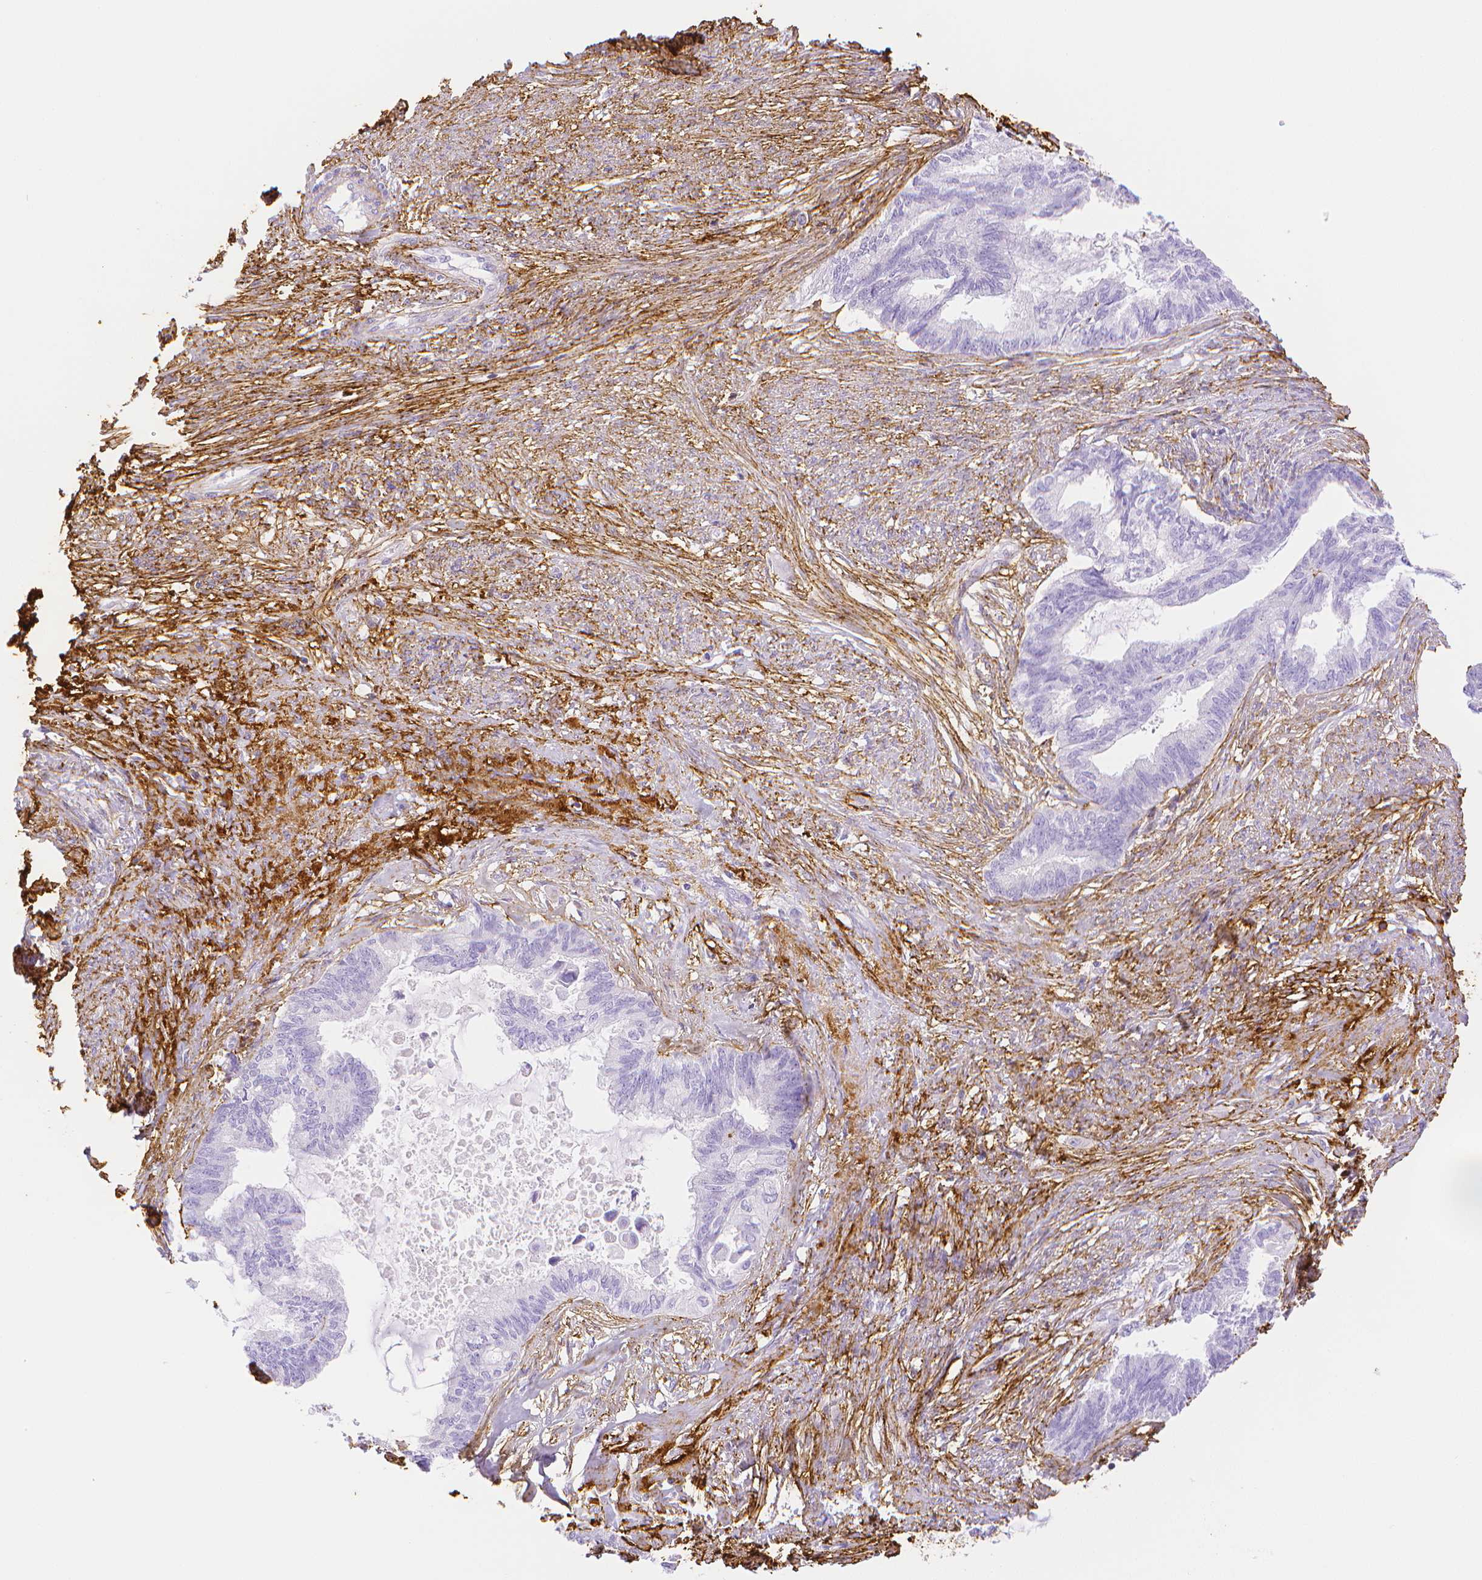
{"staining": {"intensity": "negative", "quantity": "none", "location": "none"}, "tissue": "endometrial cancer", "cell_type": "Tumor cells", "image_type": "cancer", "snomed": [{"axis": "morphology", "description": "Adenocarcinoma, NOS"}, {"axis": "topography", "description": "Endometrium"}], "caption": "A high-resolution micrograph shows IHC staining of endometrial cancer (adenocarcinoma), which demonstrates no significant positivity in tumor cells.", "gene": "FBN1", "patient": {"sex": "female", "age": 86}}